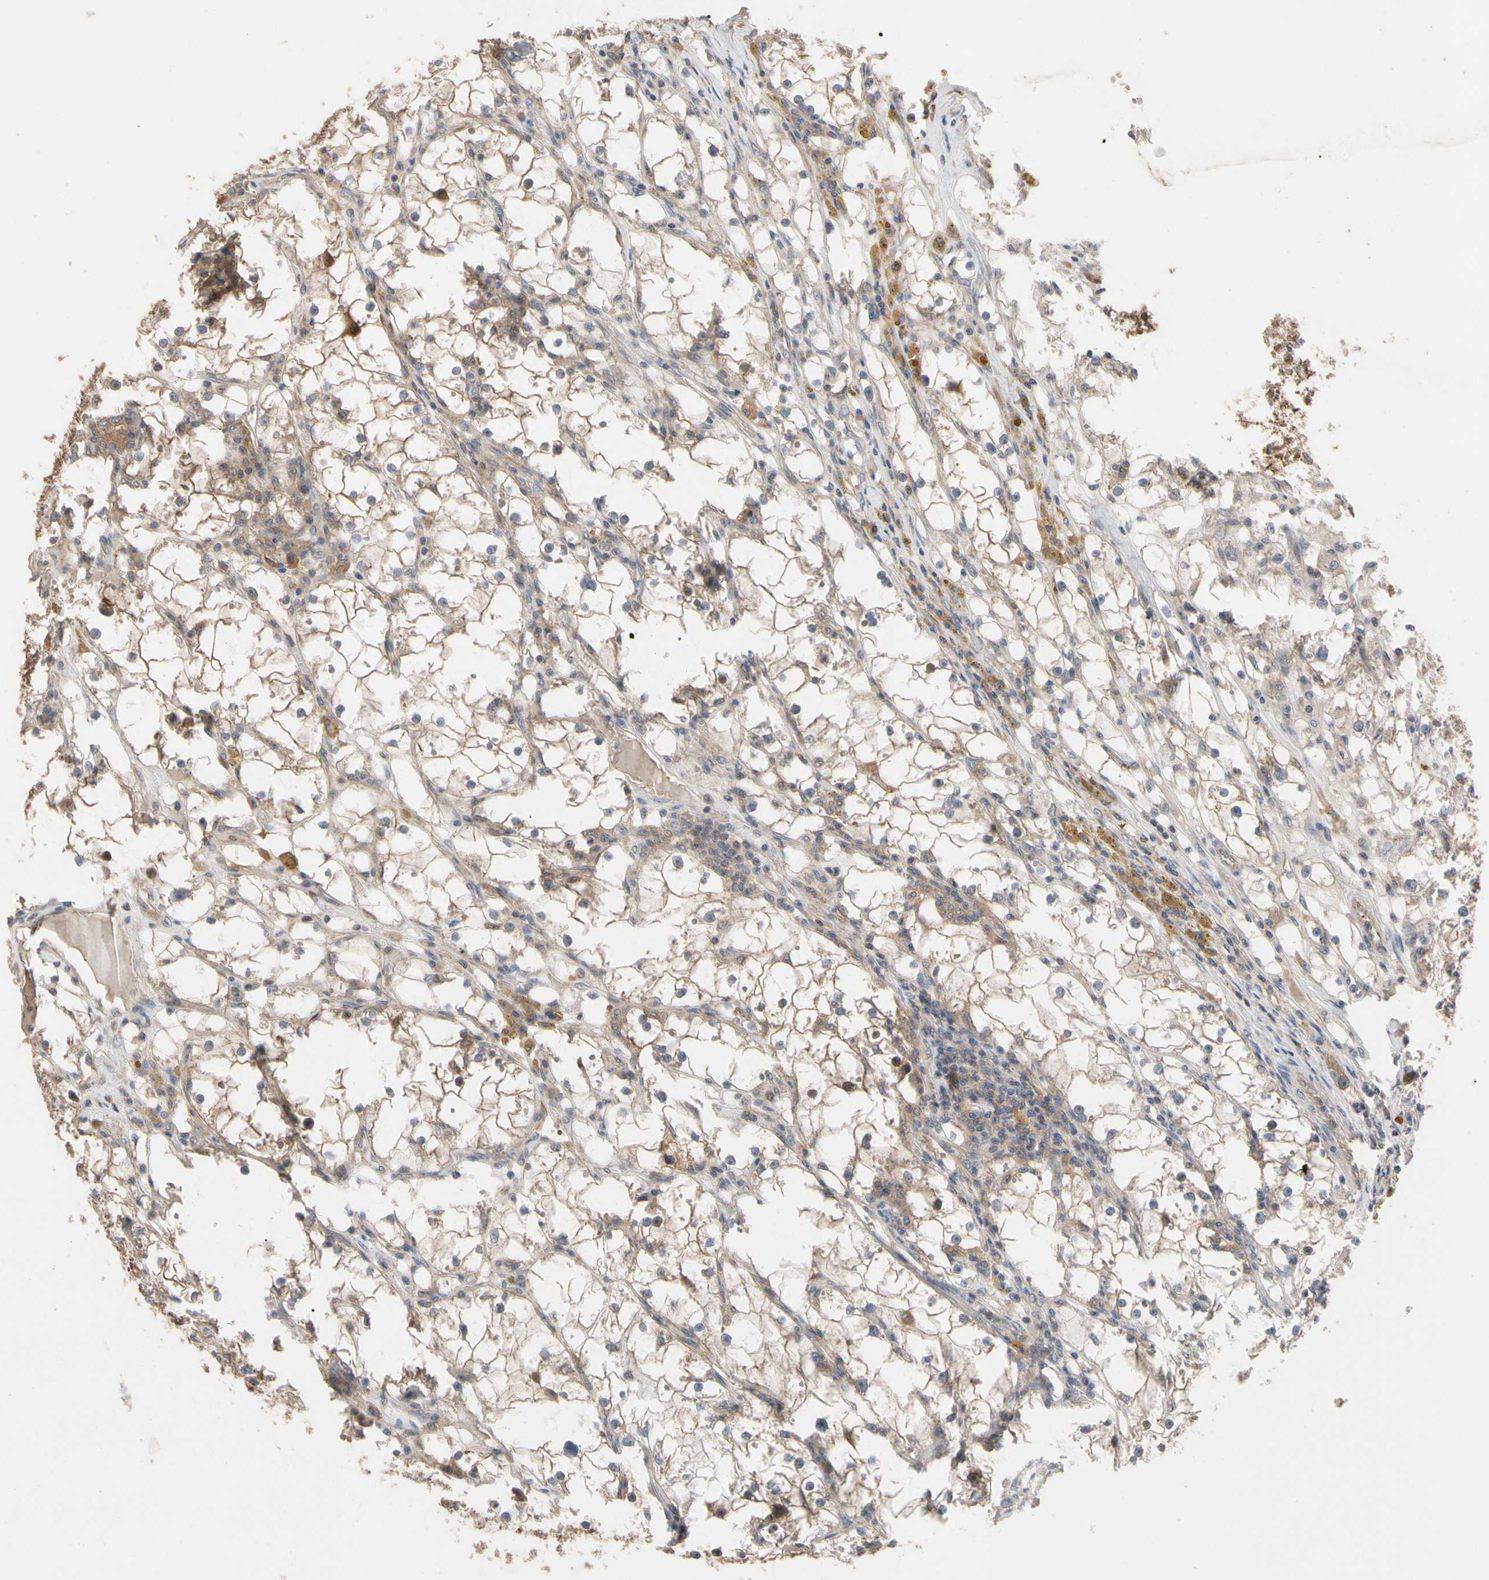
{"staining": {"intensity": "moderate", "quantity": ">75%", "location": "cytoplasmic/membranous"}, "tissue": "renal cancer", "cell_type": "Tumor cells", "image_type": "cancer", "snomed": [{"axis": "morphology", "description": "Adenocarcinoma, NOS"}, {"axis": "topography", "description": "Kidney"}], "caption": "An image of renal adenocarcinoma stained for a protein displays moderate cytoplasmic/membranous brown staining in tumor cells.", "gene": "DPP8", "patient": {"sex": "male", "age": 56}}